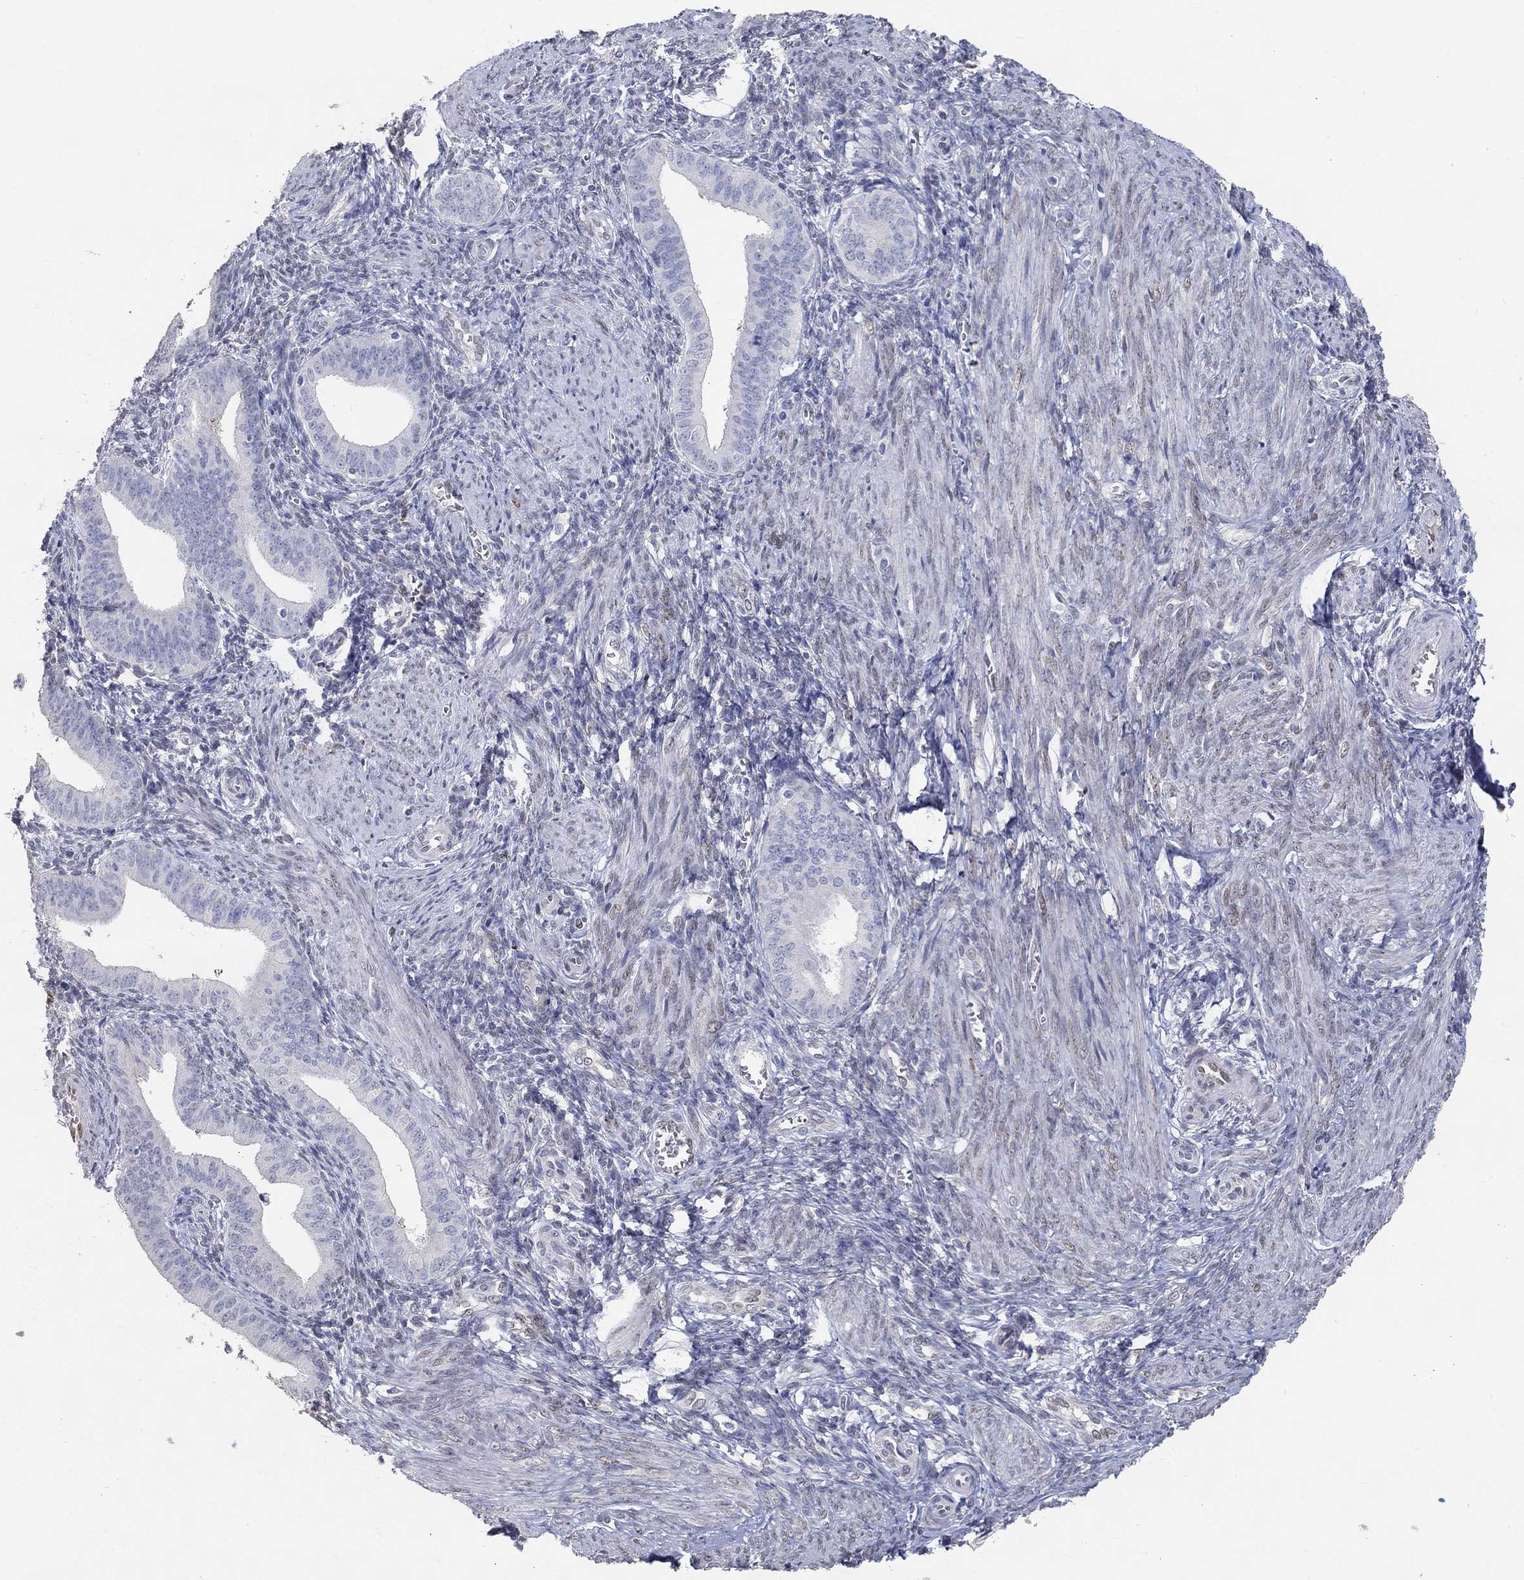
{"staining": {"intensity": "negative", "quantity": "none", "location": "none"}, "tissue": "endometrium", "cell_type": "Cells in endometrial stroma", "image_type": "normal", "snomed": [{"axis": "morphology", "description": "Normal tissue, NOS"}, {"axis": "topography", "description": "Endometrium"}], "caption": "Immunohistochemistry photomicrograph of normal endometrium: endometrium stained with DAB (3,3'-diaminobenzidine) reveals no significant protein staining in cells in endometrial stroma. (Stains: DAB (3,3'-diaminobenzidine) immunohistochemistry (IHC) with hematoxylin counter stain, Microscopy: brightfield microscopy at high magnification).", "gene": "FGF2", "patient": {"sex": "female", "age": 42}}